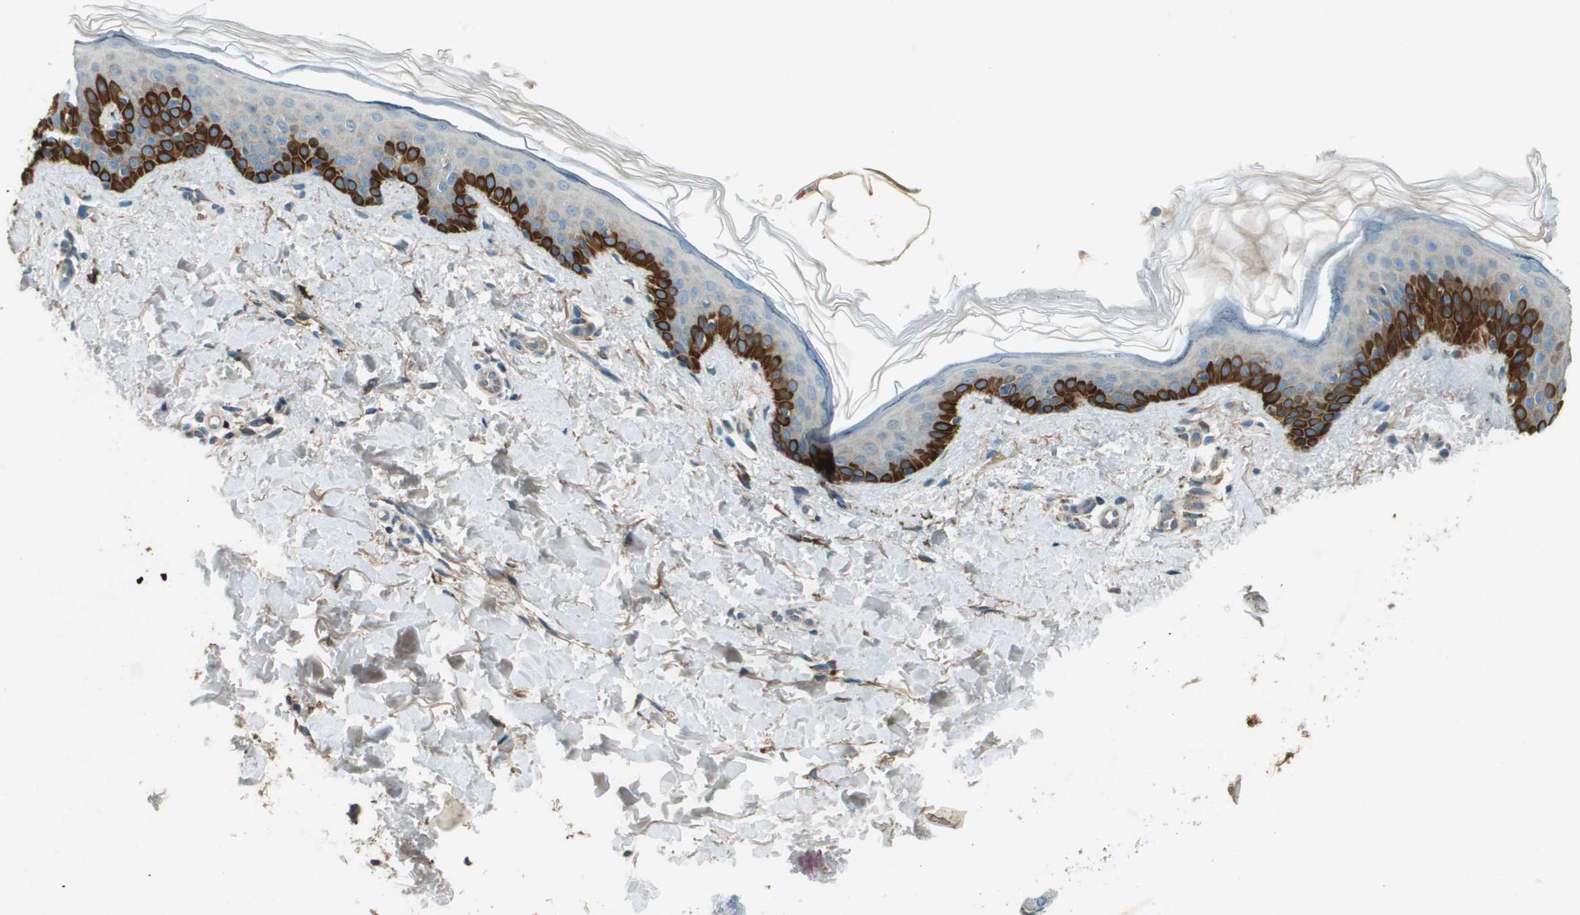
{"staining": {"intensity": "weak", "quantity": ">75%", "location": "cytoplasmic/membranous"}, "tissue": "skin", "cell_type": "Fibroblasts", "image_type": "normal", "snomed": [{"axis": "morphology", "description": "Normal tissue, NOS"}, {"axis": "topography", "description": "Skin"}], "caption": "DAB immunohistochemical staining of unremarkable skin demonstrates weak cytoplasmic/membranous protein staining in approximately >75% of fibroblasts.", "gene": "MIGA1", "patient": {"sex": "male", "age": 40}}